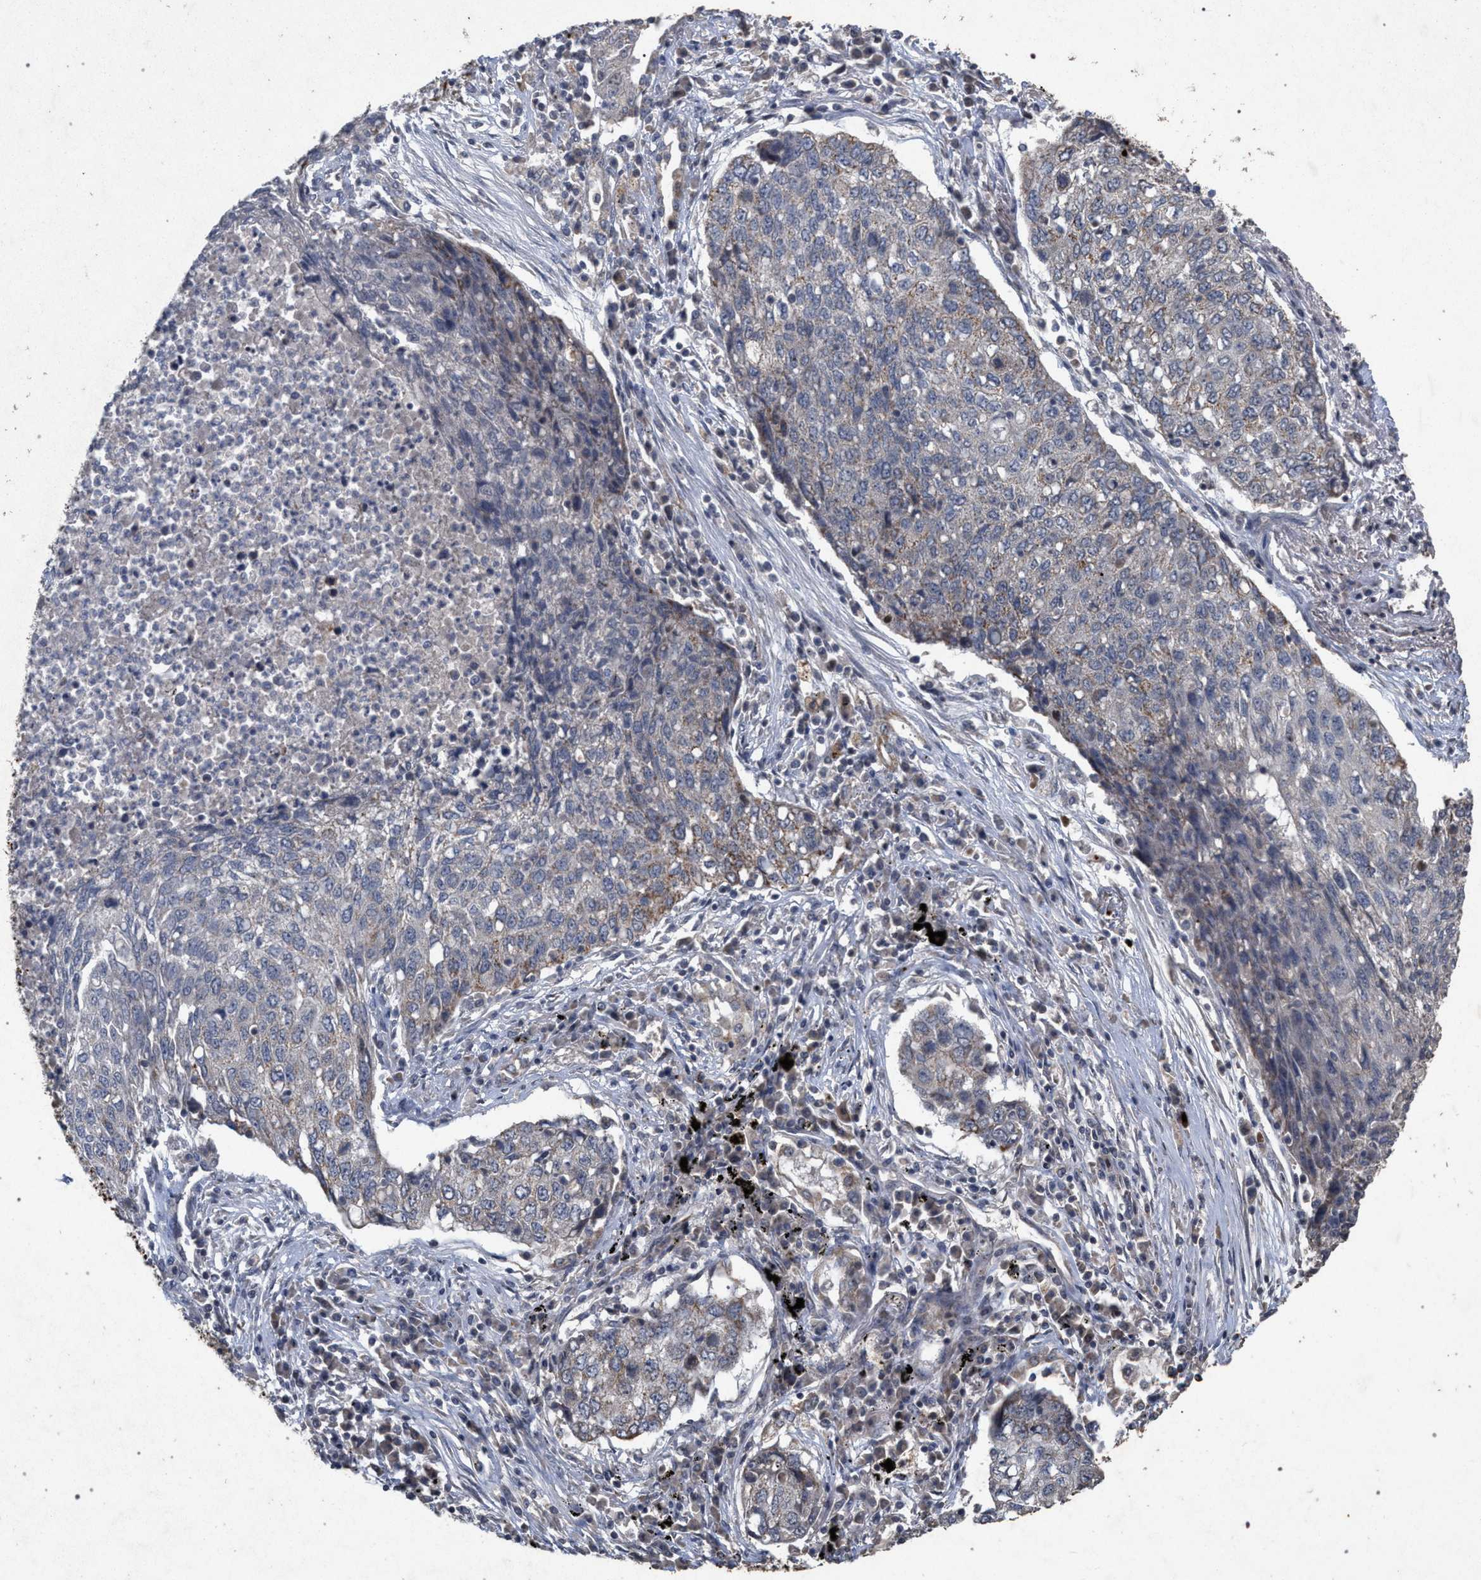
{"staining": {"intensity": "negative", "quantity": "none", "location": "none"}, "tissue": "lung cancer", "cell_type": "Tumor cells", "image_type": "cancer", "snomed": [{"axis": "morphology", "description": "Squamous cell carcinoma, NOS"}, {"axis": "topography", "description": "Lung"}], "caption": "The immunohistochemistry (IHC) photomicrograph has no significant expression in tumor cells of lung squamous cell carcinoma tissue.", "gene": "PKD2L1", "patient": {"sex": "female", "age": 63}}